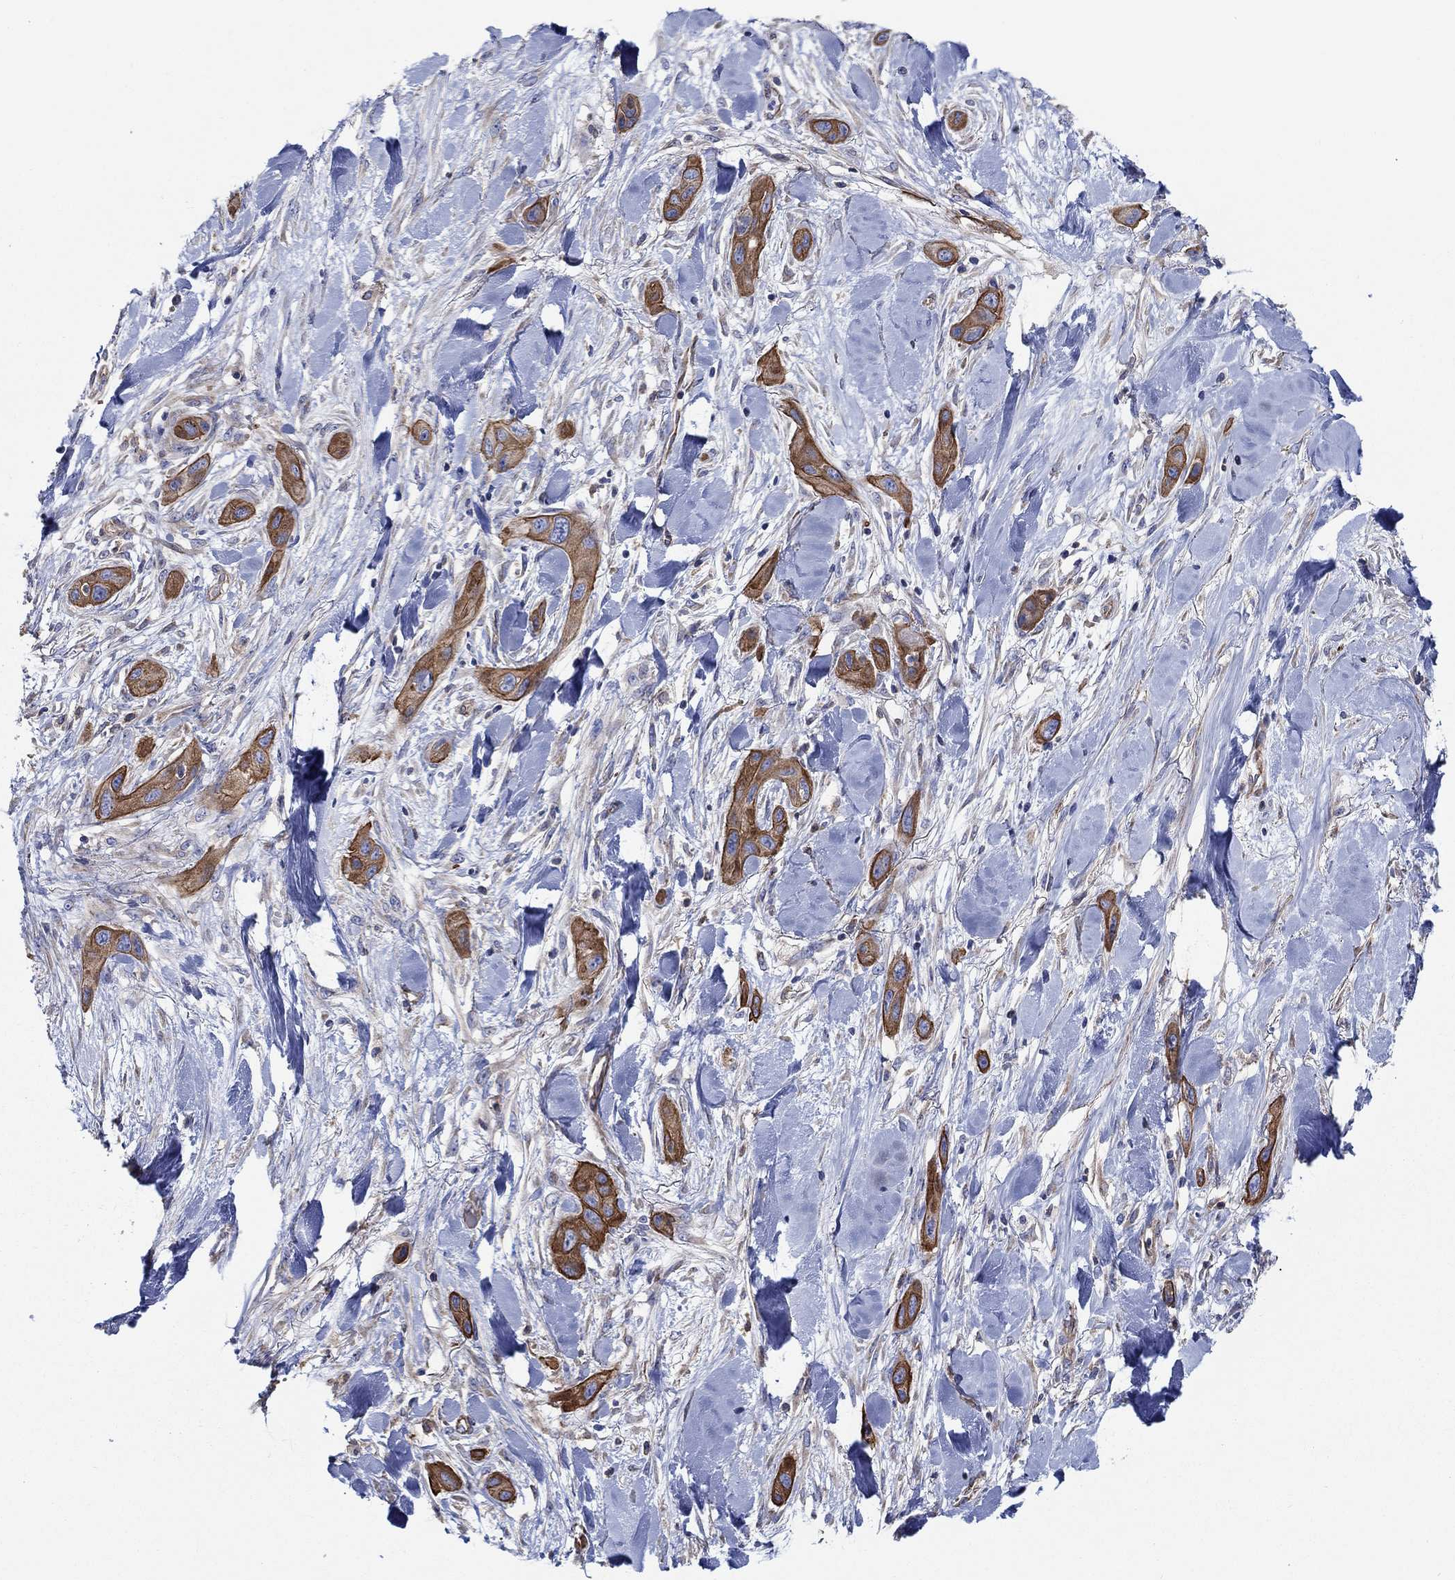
{"staining": {"intensity": "strong", "quantity": ">75%", "location": "cytoplasmic/membranous"}, "tissue": "skin cancer", "cell_type": "Tumor cells", "image_type": "cancer", "snomed": [{"axis": "morphology", "description": "Squamous cell carcinoma, NOS"}, {"axis": "topography", "description": "Skin"}], "caption": "Squamous cell carcinoma (skin) tissue demonstrates strong cytoplasmic/membranous staining in approximately >75% of tumor cells", "gene": "FMN1", "patient": {"sex": "male", "age": 79}}